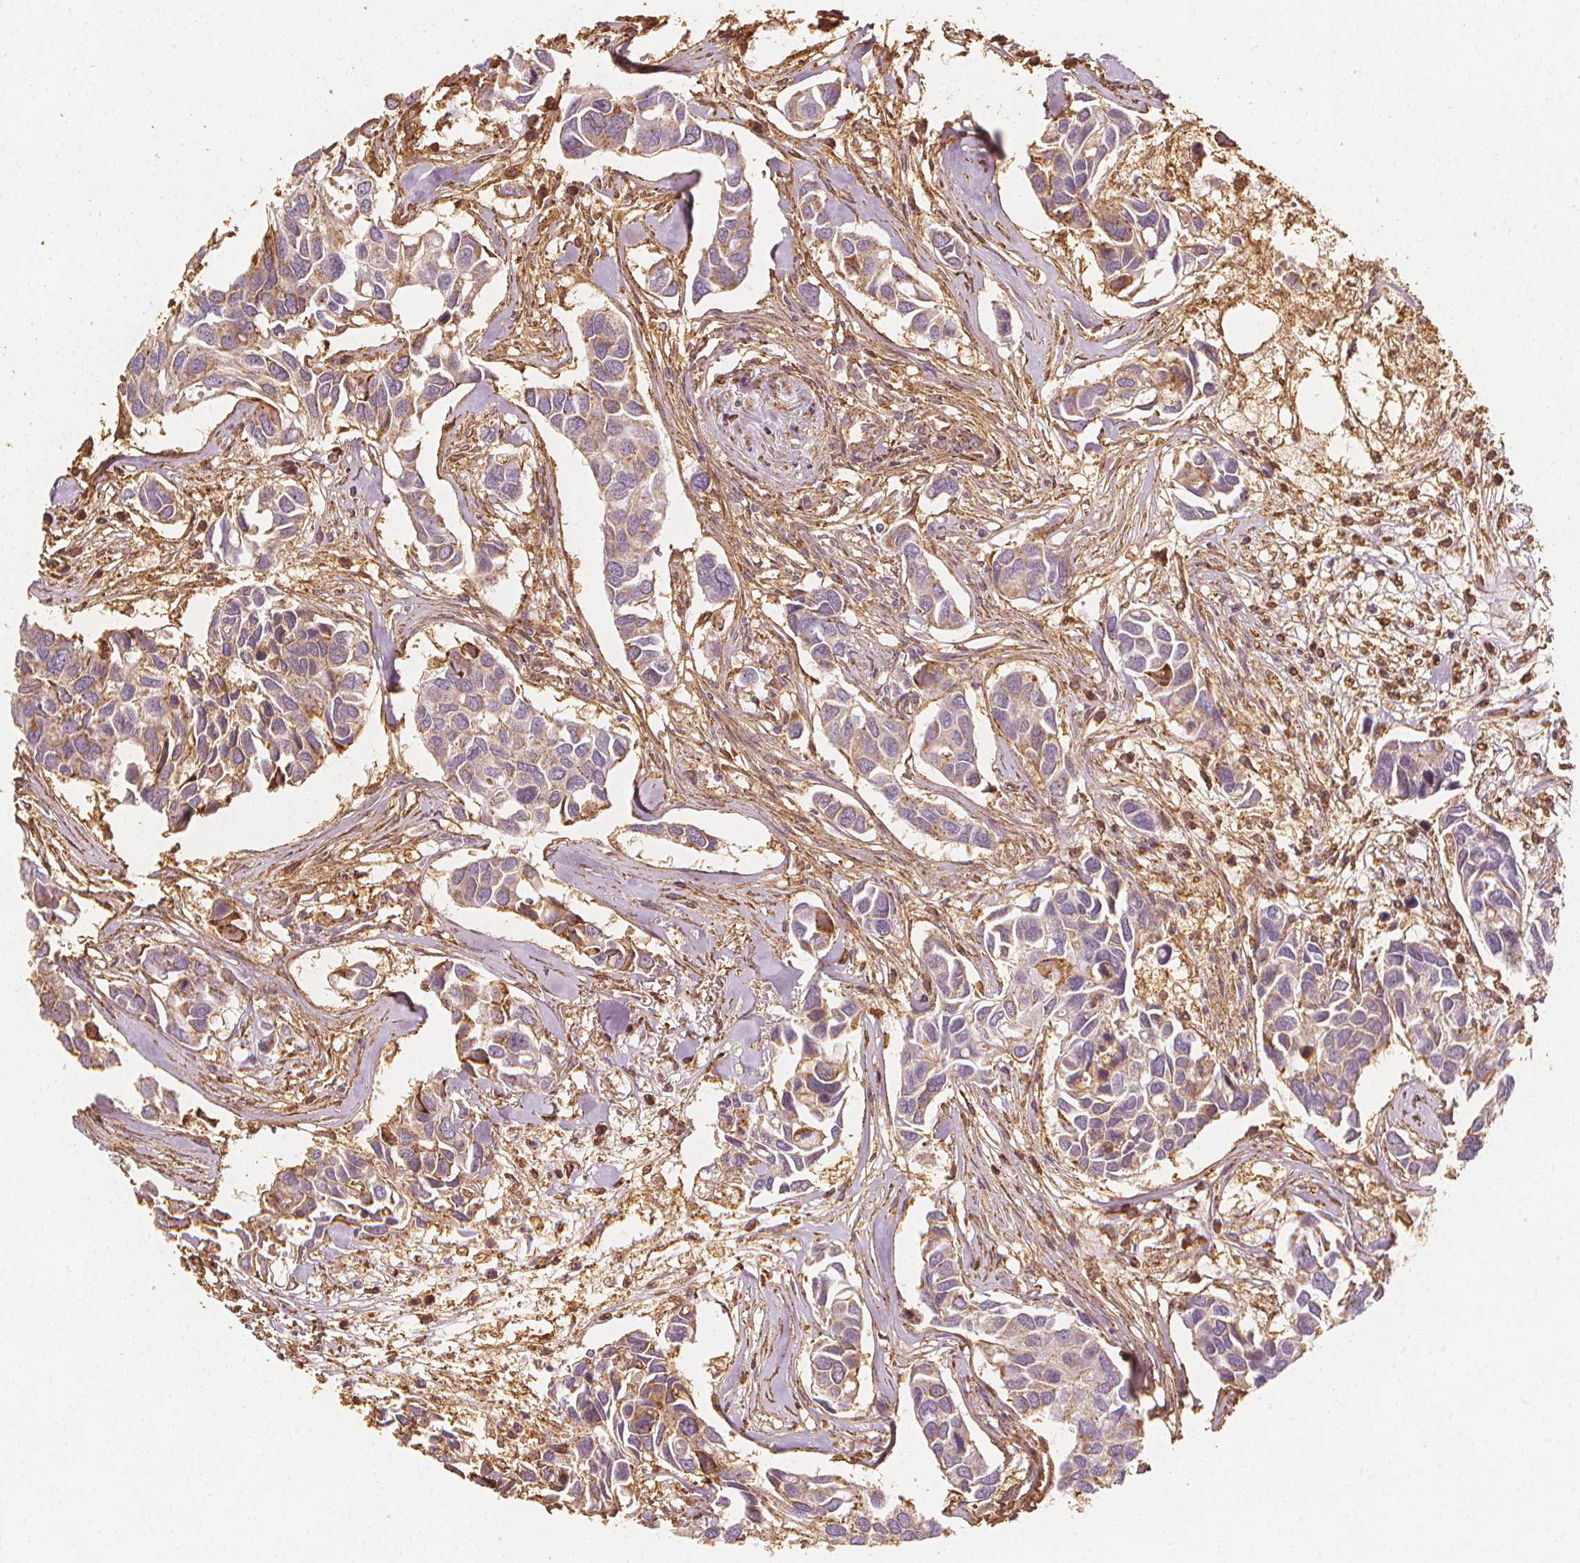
{"staining": {"intensity": "weak", "quantity": "25%-75%", "location": "cytoplasmic/membranous"}, "tissue": "breast cancer", "cell_type": "Tumor cells", "image_type": "cancer", "snomed": [{"axis": "morphology", "description": "Duct carcinoma"}, {"axis": "topography", "description": "Breast"}], "caption": "Breast cancer stained with DAB immunohistochemistry (IHC) demonstrates low levels of weak cytoplasmic/membranous positivity in about 25%-75% of tumor cells.", "gene": "ARHGAP26", "patient": {"sex": "female", "age": 83}}